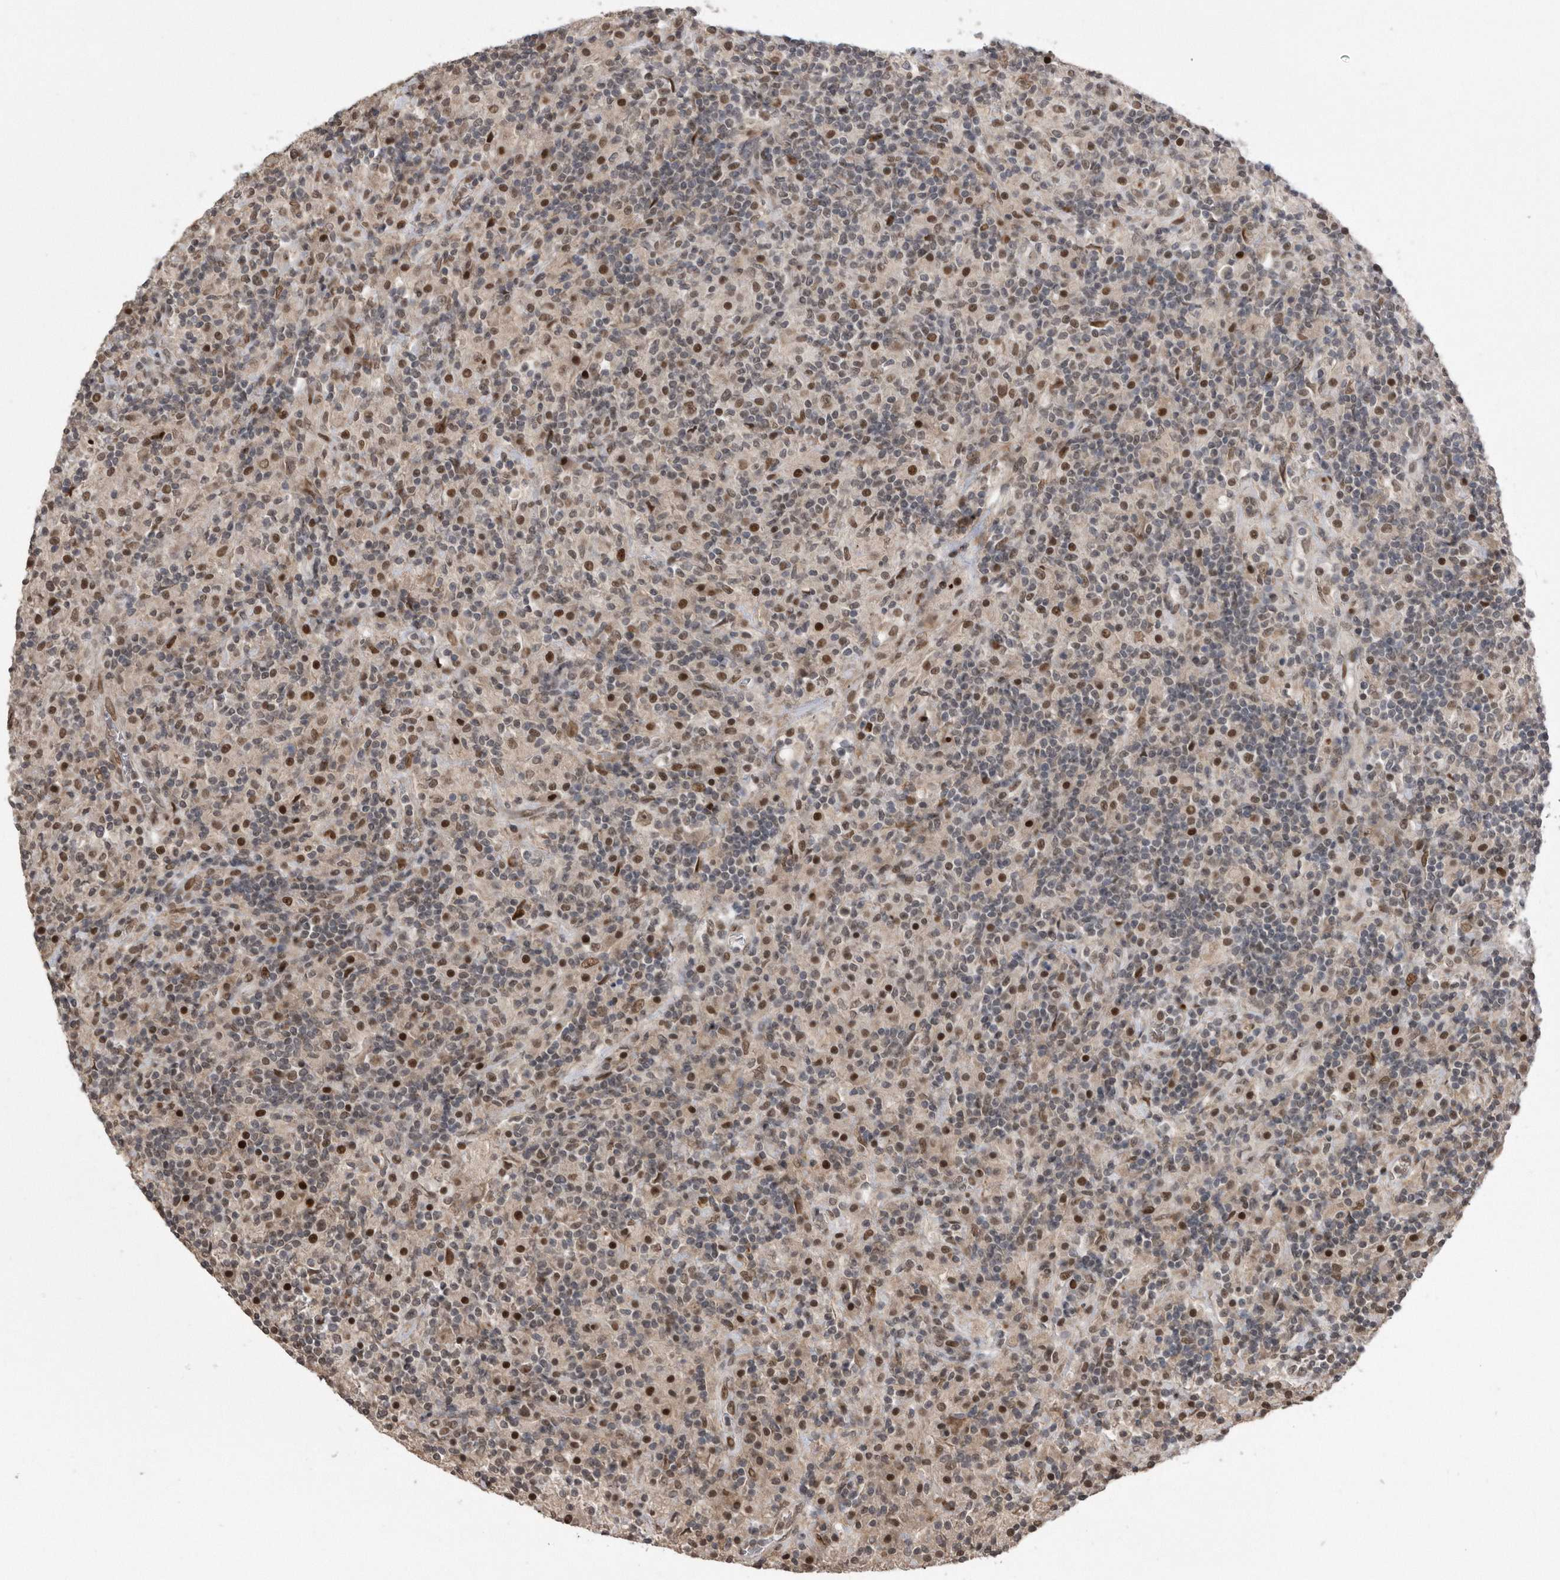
{"staining": {"intensity": "moderate", "quantity": ">75%", "location": "nuclear"}, "tissue": "lymphoma", "cell_type": "Tumor cells", "image_type": "cancer", "snomed": [{"axis": "morphology", "description": "Hodgkin's disease, NOS"}, {"axis": "topography", "description": "Lymph node"}], "caption": "Tumor cells display medium levels of moderate nuclear positivity in about >75% of cells in human Hodgkin's disease. Nuclei are stained in blue.", "gene": "TDRD3", "patient": {"sex": "male", "age": 70}}